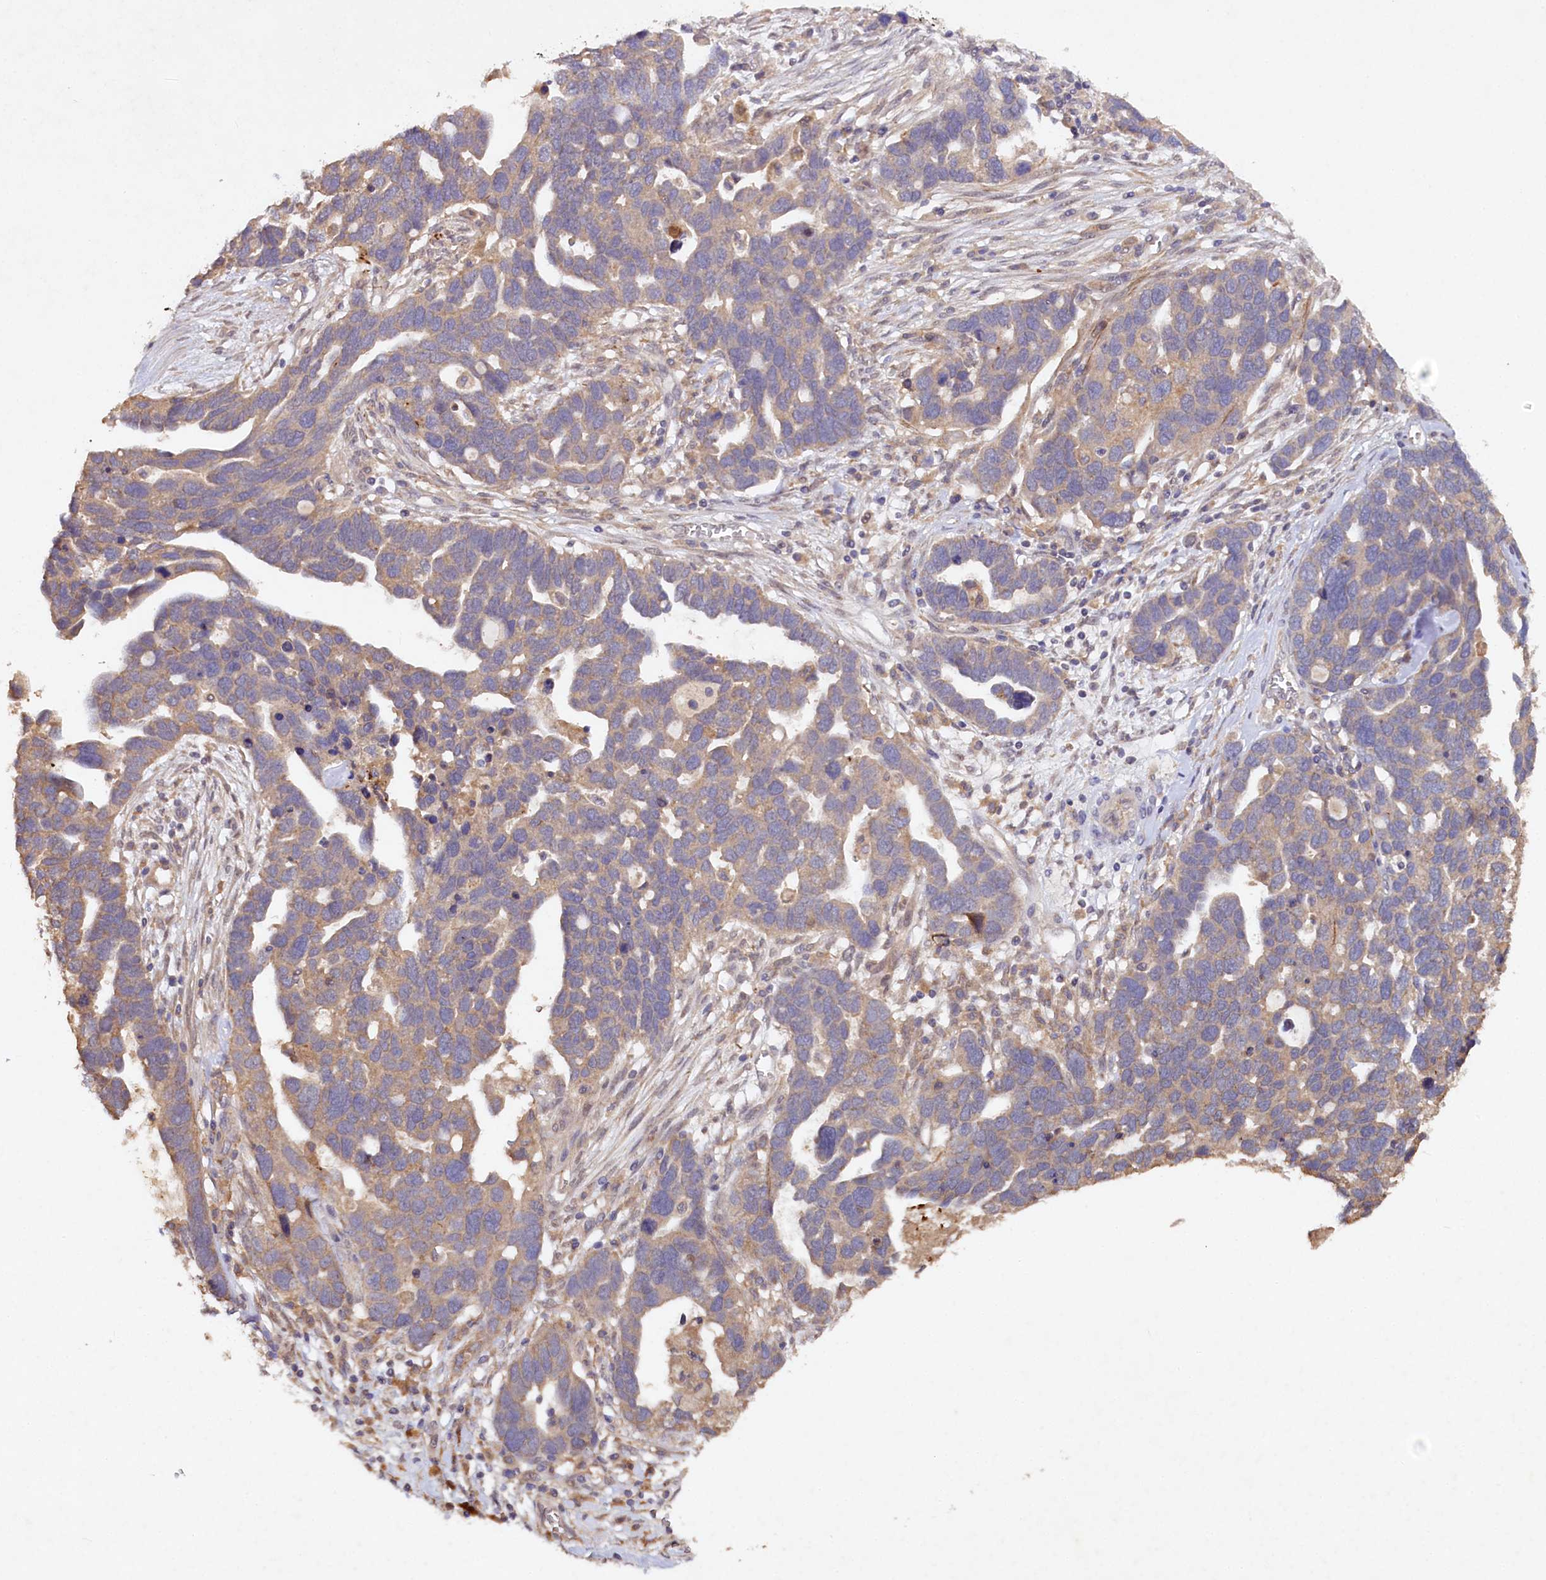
{"staining": {"intensity": "weak", "quantity": "25%-75%", "location": "cytoplasmic/membranous"}, "tissue": "ovarian cancer", "cell_type": "Tumor cells", "image_type": "cancer", "snomed": [{"axis": "morphology", "description": "Cystadenocarcinoma, serous, NOS"}, {"axis": "topography", "description": "Ovary"}], "caption": "DAB immunohistochemical staining of ovarian cancer (serous cystadenocarcinoma) displays weak cytoplasmic/membranous protein staining in about 25%-75% of tumor cells. The protein of interest is stained brown, and the nuclei are stained in blue (DAB IHC with brightfield microscopy, high magnification).", "gene": "ETFBKMT", "patient": {"sex": "female", "age": 54}}